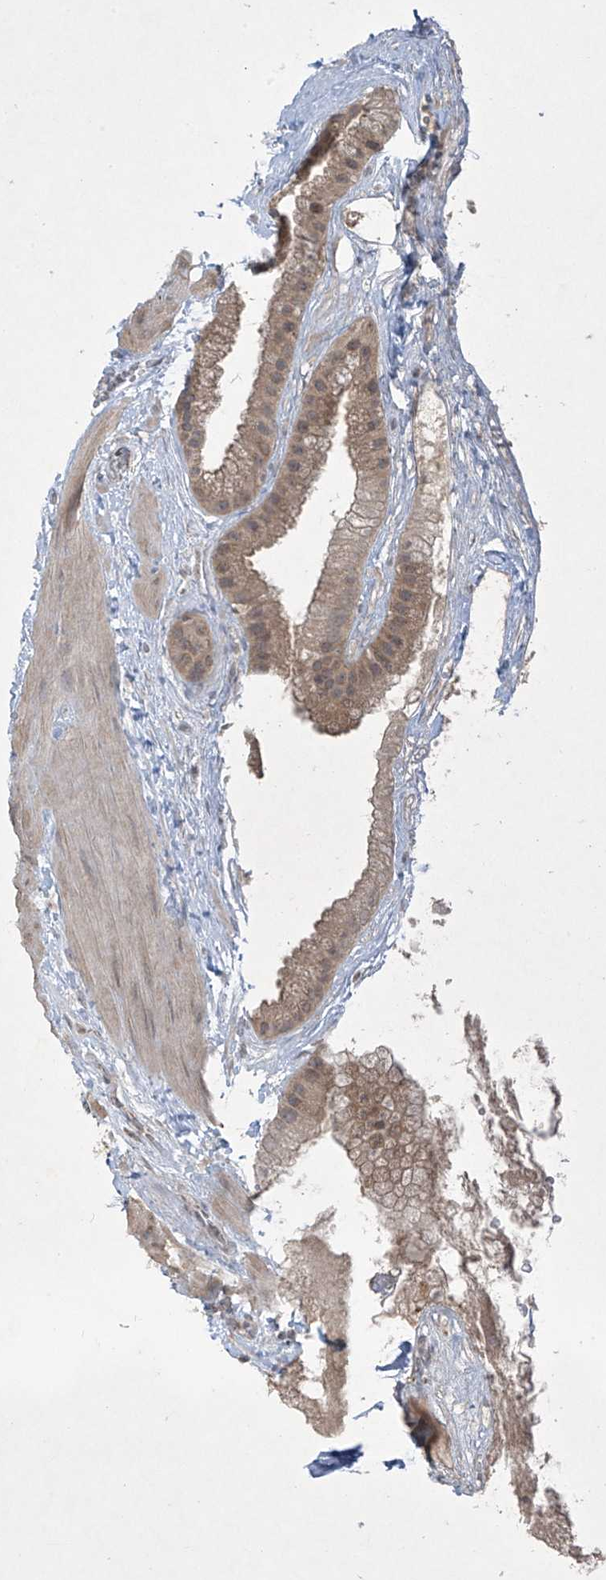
{"staining": {"intensity": "moderate", "quantity": ">75%", "location": "cytoplasmic/membranous"}, "tissue": "gallbladder", "cell_type": "Glandular cells", "image_type": "normal", "snomed": [{"axis": "morphology", "description": "Normal tissue, NOS"}, {"axis": "topography", "description": "Gallbladder"}], "caption": "Immunohistochemical staining of unremarkable gallbladder exhibits medium levels of moderate cytoplasmic/membranous expression in approximately >75% of glandular cells. (DAB (3,3'-diaminobenzidine) IHC, brown staining for protein, blue staining for nuclei).", "gene": "DGKQ", "patient": {"sex": "male", "age": 55}}